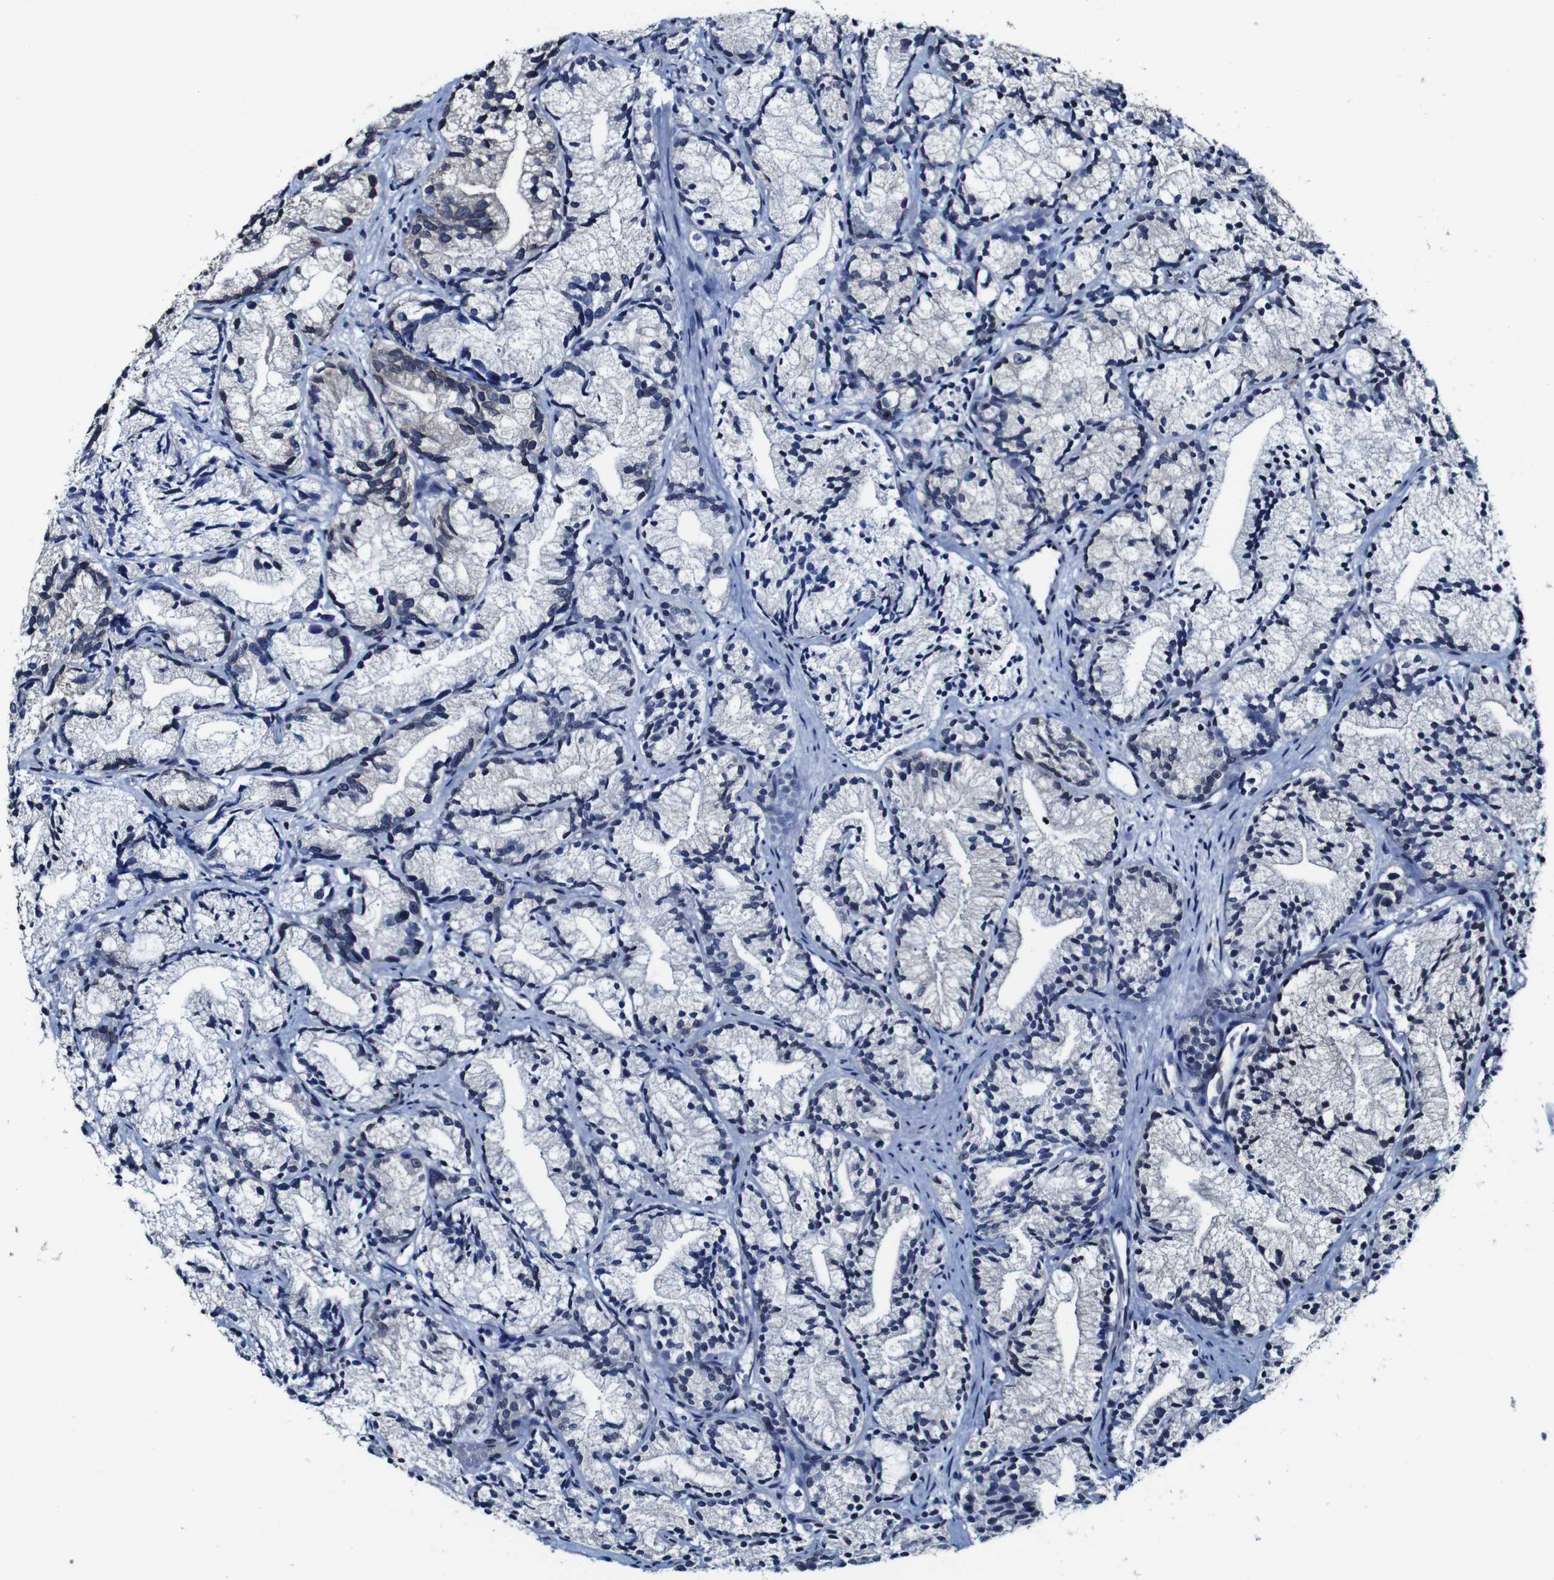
{"staining": {"intensity": "negative", "quantity": "none", "location": "none"}, "tissue": "prostate cancer", "cell_type": "Tumor cells", "image_type": "cancer", "snomed": [{"axis": "morphology", "description": "Adenocarcinoma, Low grade"}, {"axis": "topography", "description": "Prostate"}], "caption": "Adenocarcinoma (low-grade) (prostate) was stained to show a protein in brown. There is no significant expression in tumor cells.", "gene": "CSF1R", "patient": {"sex": "male", "age": 89}}